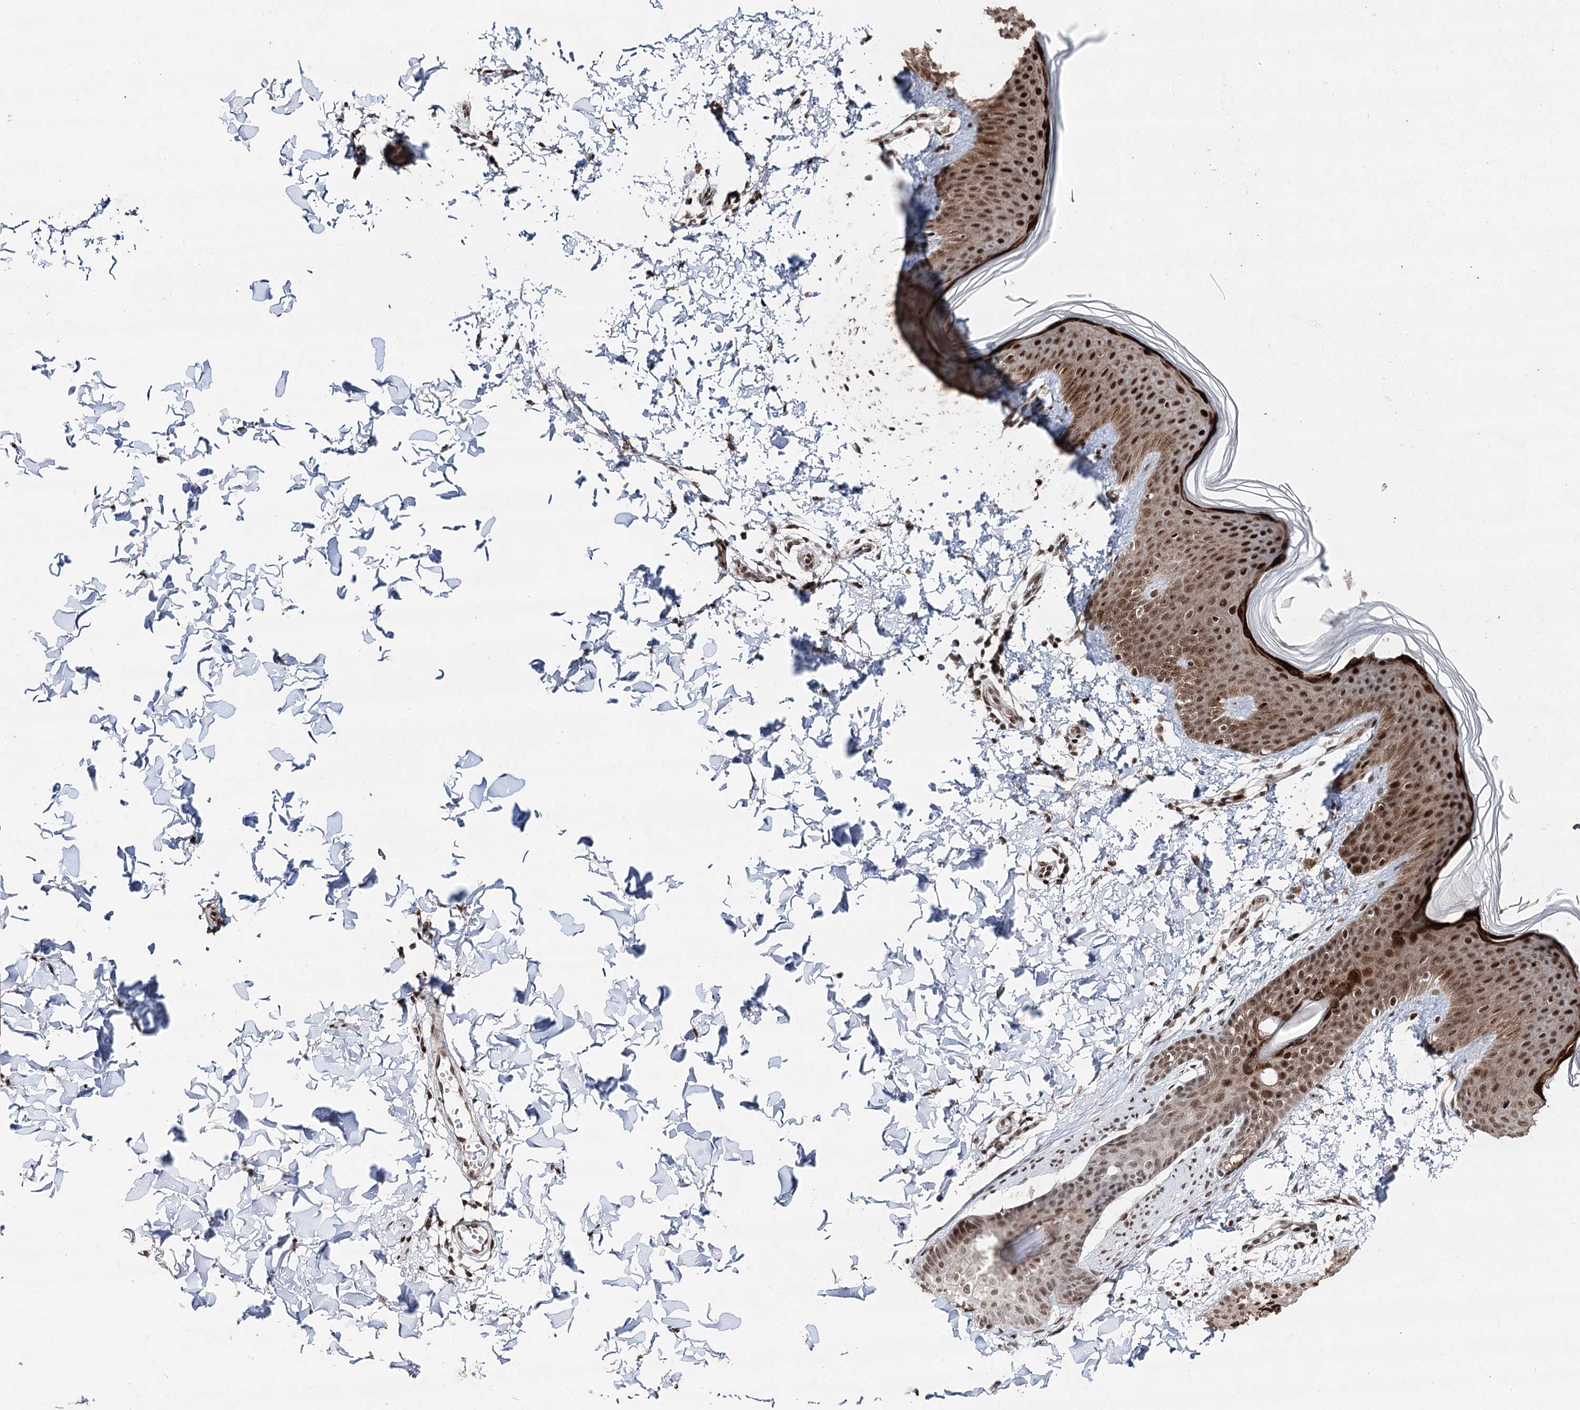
{"staining": {"intensity": "strong", "quantity": ">75%", "location": "nuclear"}, "tissue": "skin", "cell_type": "Fibroblasts", "image_type": "normal", "snomed": [{"axis": "morphology", "description": "Normal tissue, NOS"}, {"axis": "topography", "description": "Skin"}], "caption": "This image reveals IHC staining of benign skin, with high strong nuclear staining in approximately >75% of fibroblasts.", "gene": "PDCD4", "patient": {"sex": "male", "age": 36}}